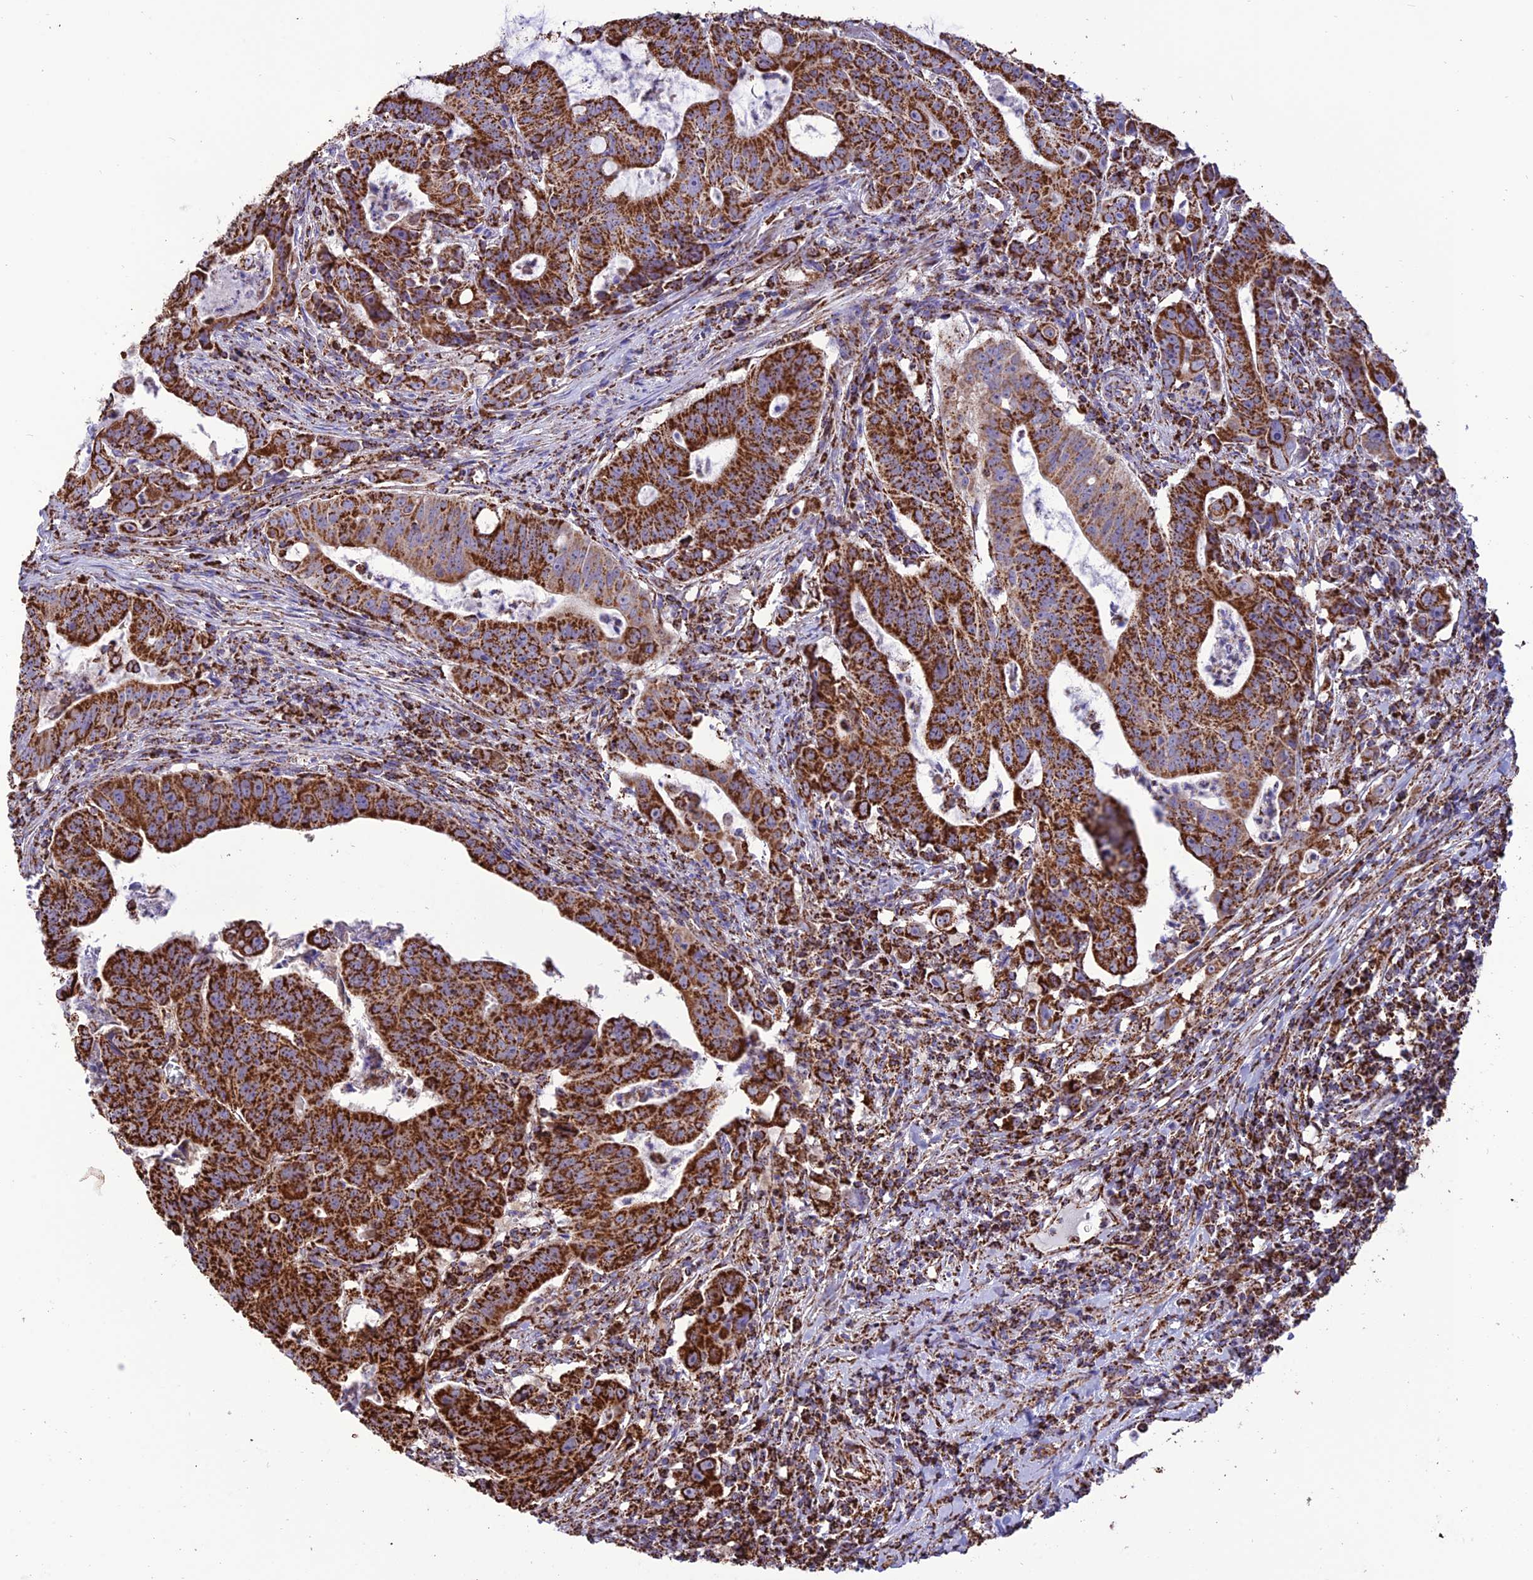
{"staining": {"intensity": "strong", "quantity": ">75%", "location": "cytoplasmic/membranous"}, "tissue": "colorectal cancer", "cell_type": "Tumor cells", "image_type": "cancer", "snomed": [{"axis": "morphology", "description": "Adenocarcinoma, NOS"}, {"axis": "topography", "description": "Rectum"}], "caption": "Human colorectal cancer stained for a protein (brown) shows strong cytoplasmic/membranous positive expression in about >75% of tumor cells.", "gene": "NDUFAF1", "patient": {"sex": "male", "age": 69}}